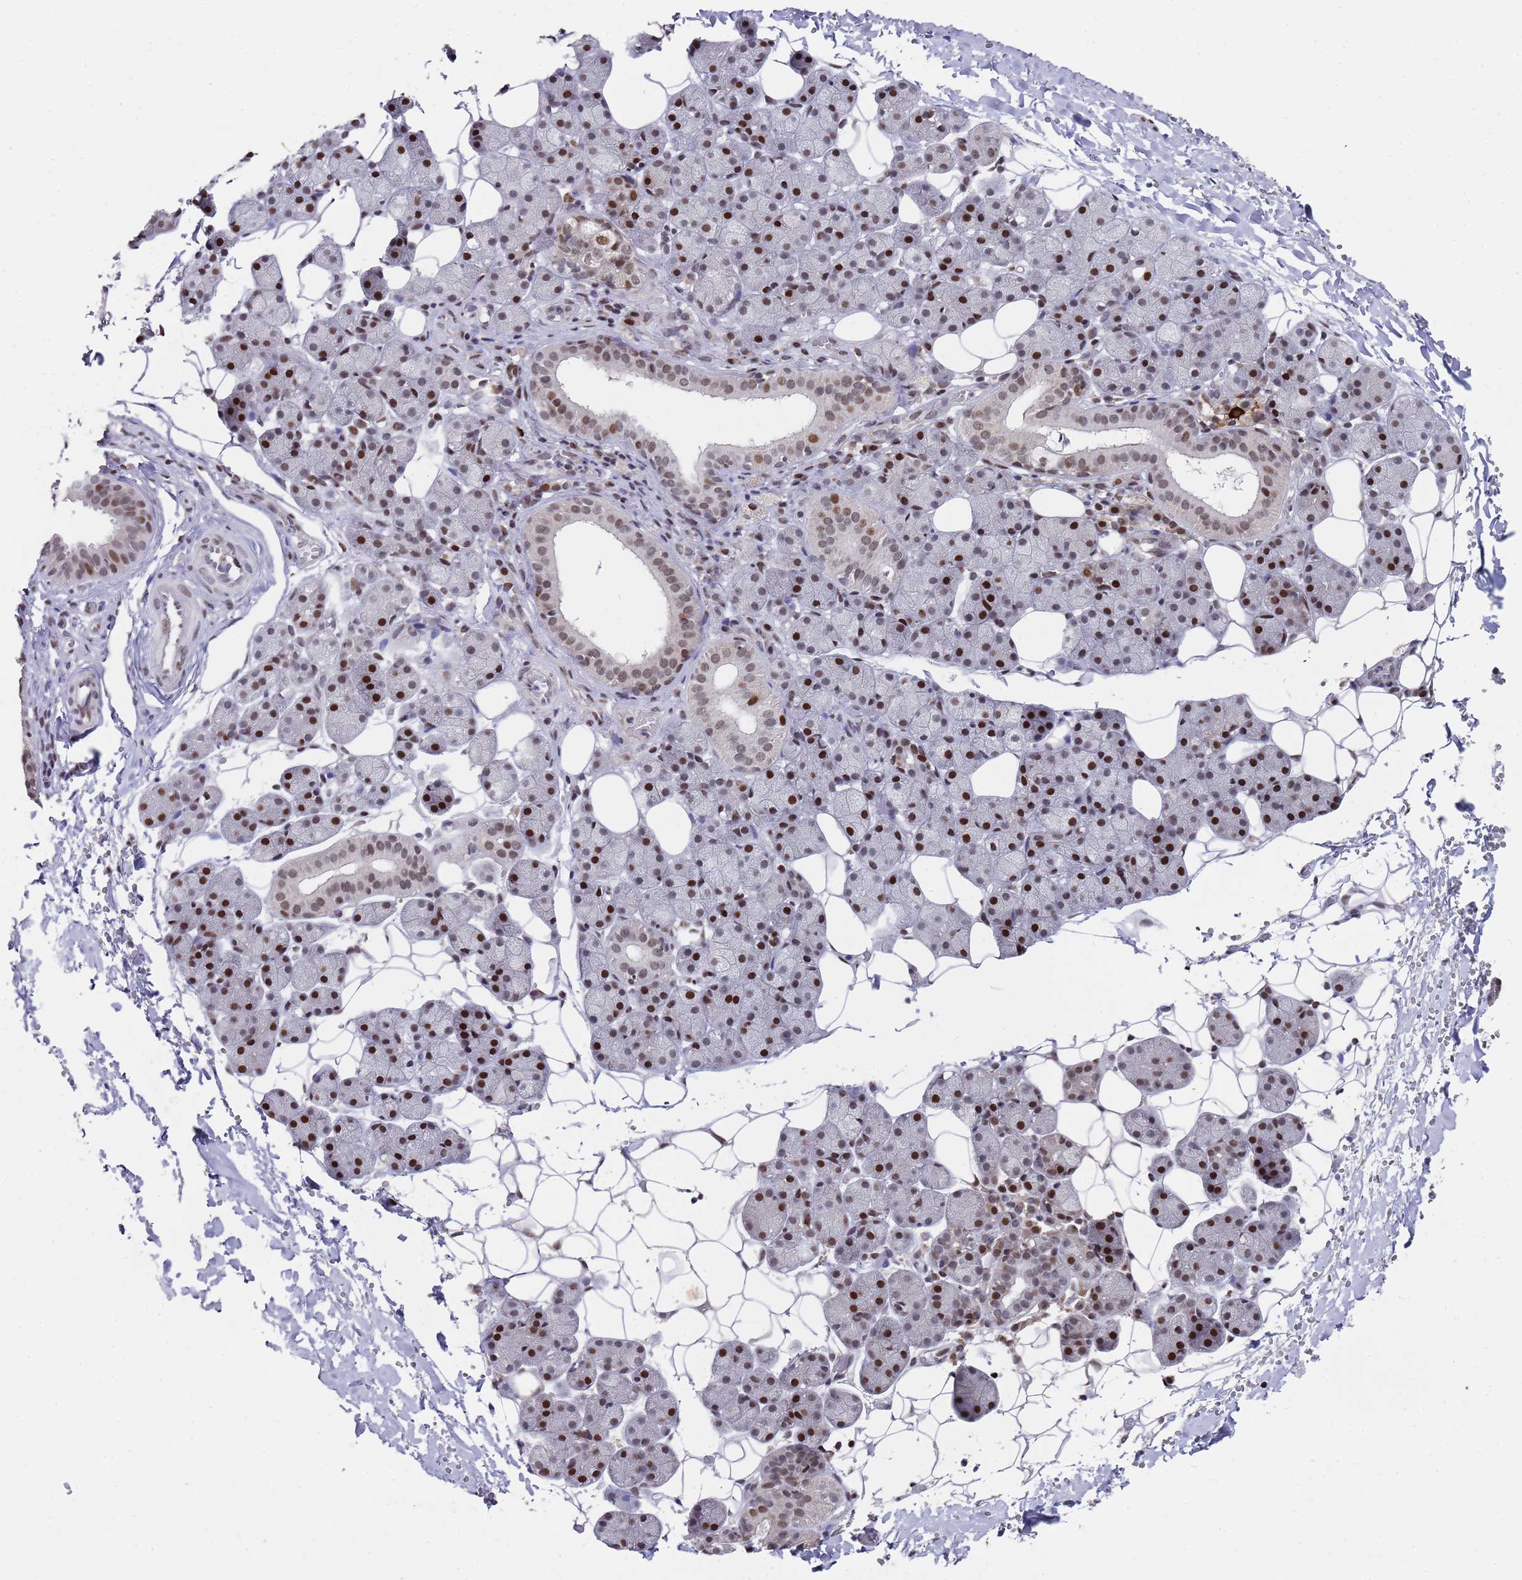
{"staining": {"intensity": "strong", "quantity": "25%-75%", "location": "nuclear"}, "tissue": "salivary gland", "cell_type": "Glandular cells", "image_type": "normal", "snomed": [{"axis": "morphology", "description": "Normal tissue, NOS"}, {"axis": "topography", "description": "Salivary gland"}], "caption": "Protein staining by IHC demonstrates strong nuclear staining in approximately 25%-75% of glandular cells in normal salivary gland.", "gene": "COPS6", "patient": {"sex": "female", "age": 33}}